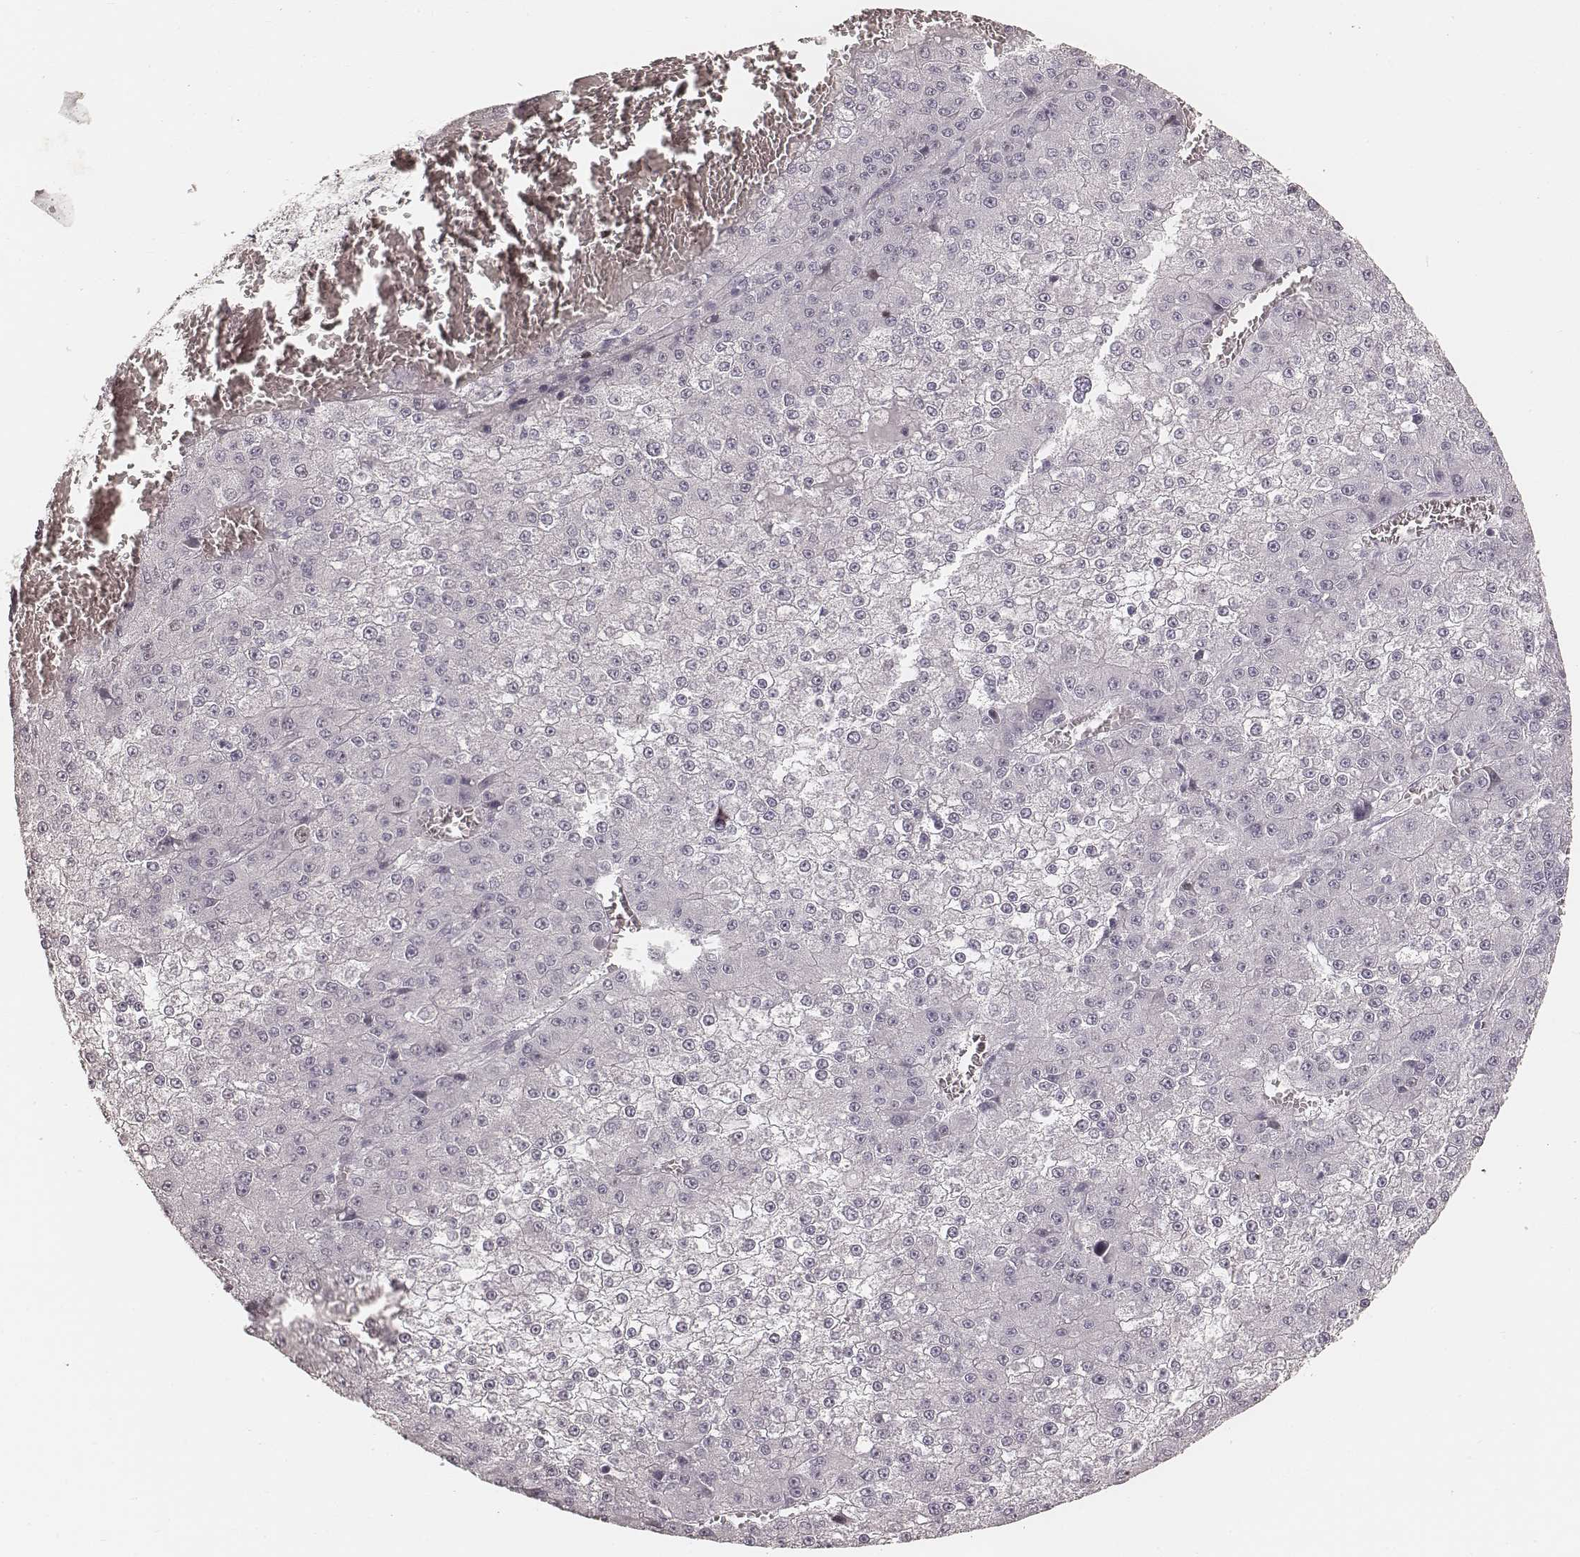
{"staining": {"intensity": "negative", "quantity": "none", "location": "none"}, "tissue": "liver cancer", "cell_type": "Tumor cells", "image_type": "cancer", "snomed": [{"axis": "morphology", "description": "Carcinoma, Hepatocellular, NOS"}, {"axis": "topography", "description": "Liver"}], "caption": "Immunohistochemistry photomicrograph of neoplastic tissue: human hepatocellular carcinoma (liver) stained with DAB (3,3'-diaminobenzidine) demonstrates no significant protein positivity in tumor cells.", "gene": "TEX37", "patient": {"sex": "female", "age": 73}}